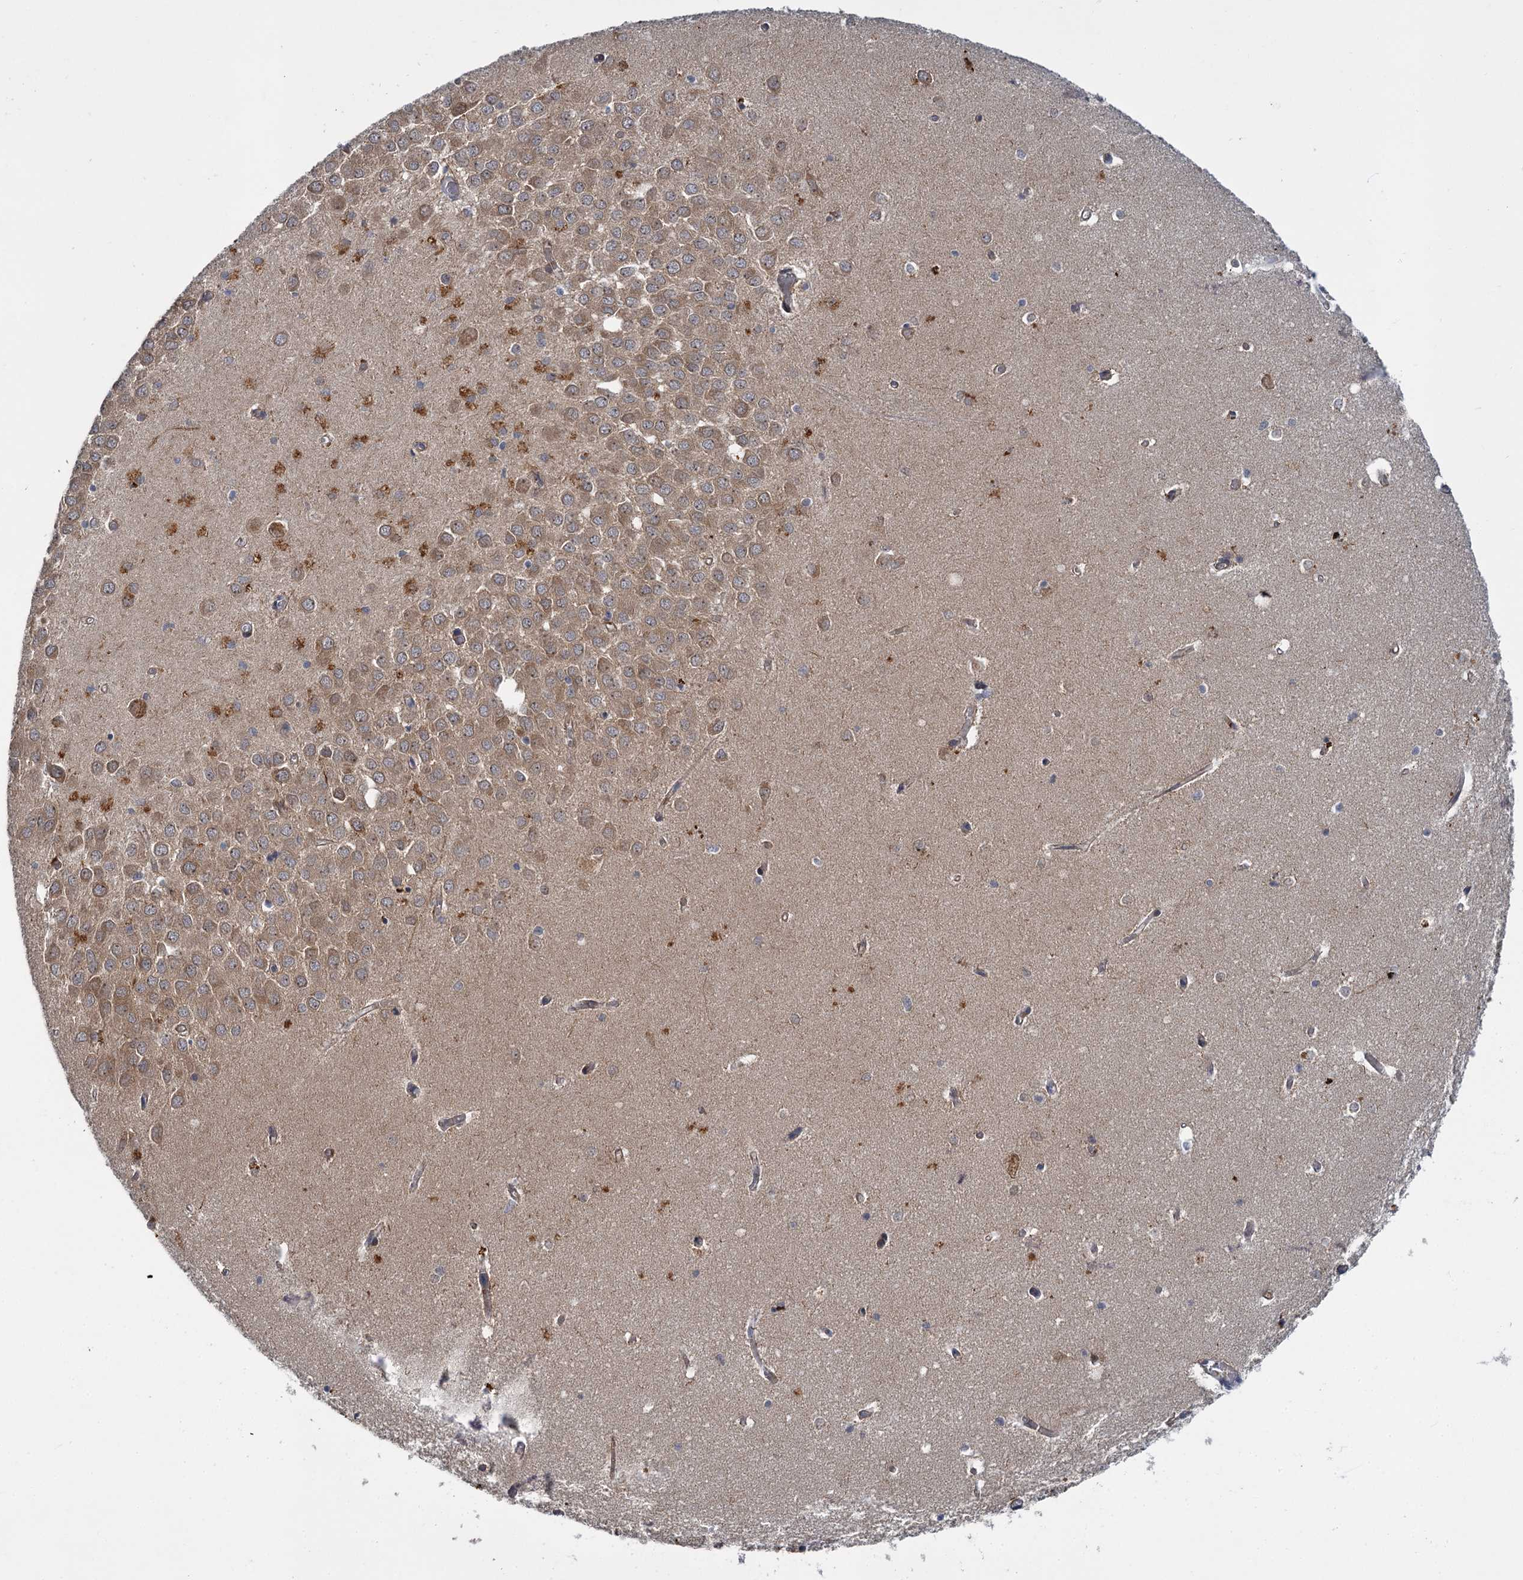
{"staining": {"intensity": "moderate", "quantity": "<25%", "location": "cytoplasmic/membranous"}, "tissue": "hippocampus", "cell_type": "Glial cells", "image_type": "normal", "snomed": [{"axis": "morphology", "description": "Normal tissue, NOS"}, {"axis": "topography", "description": "Hippocampus"}], "caption": "This histopathology image demonstrates benign hippocampus stained with IHC to label a protein in brown. The cytoplasmic/membranous of glial cells show moderate positivity for the protein. Nuclei are counter-stained blue.", "gene": "APBA2", "patient": {"sex": "male", "age": 70}}